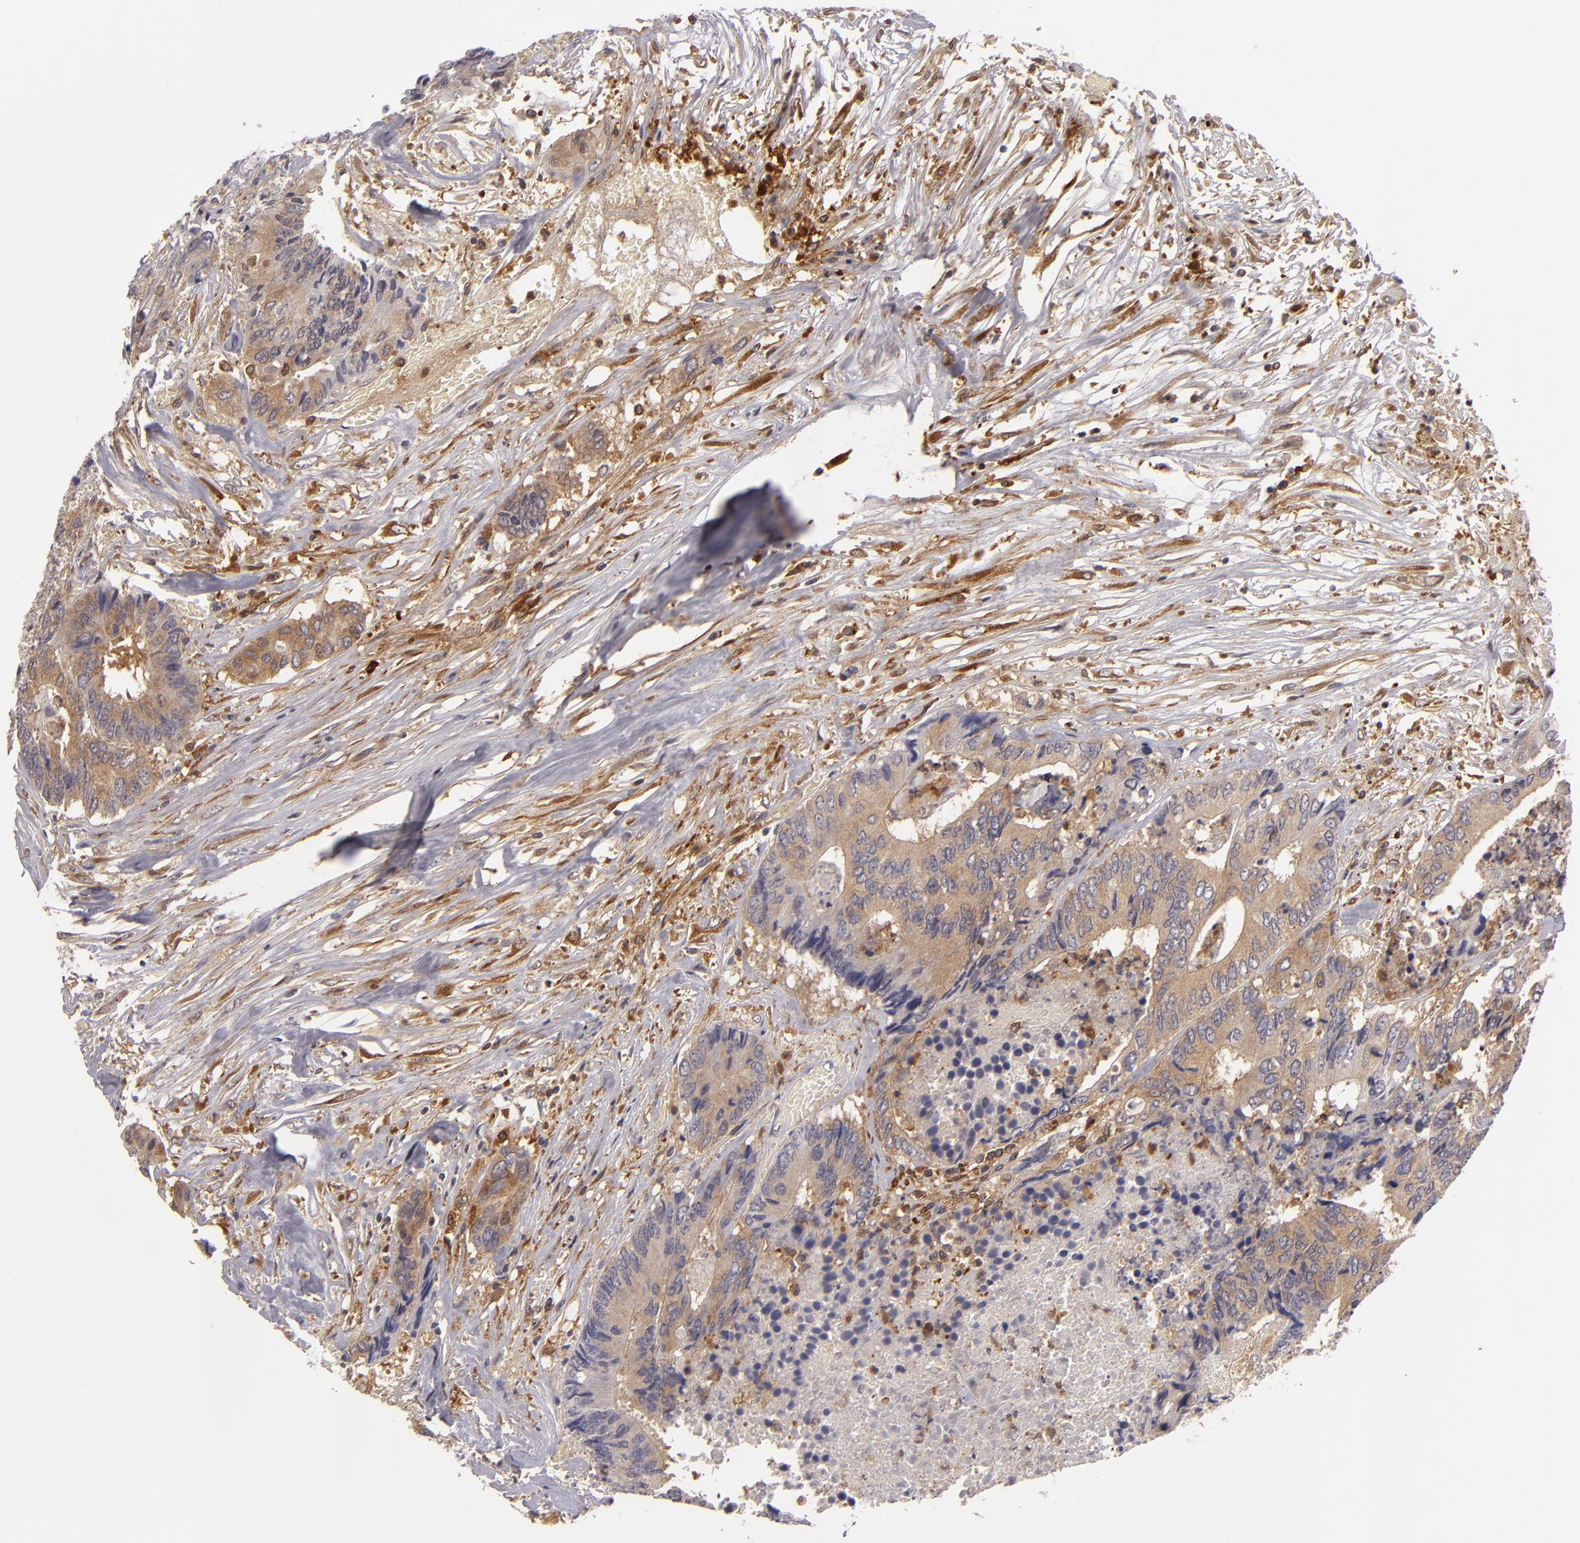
{"staining": {"intensity": "moderate", "quantity": ">75%", "location": "cytoplasmic/membranous"}, "tissue": "colorectal cancer", "cell_type": "Tumor cells", "image_type": "cancer", "snomed": [{"axis": "morphology", "description": "Adenocarcinoma, NOS"}, {"axis": "topography", "description": "Rectum"}], "caption": "Moderate cytoplasmic/membranous positivity is identified in approximately >75% of tumor cells in colorectal cancer.", "gene": "MMP10", "patient": {"sex": "male", "age": 55}}